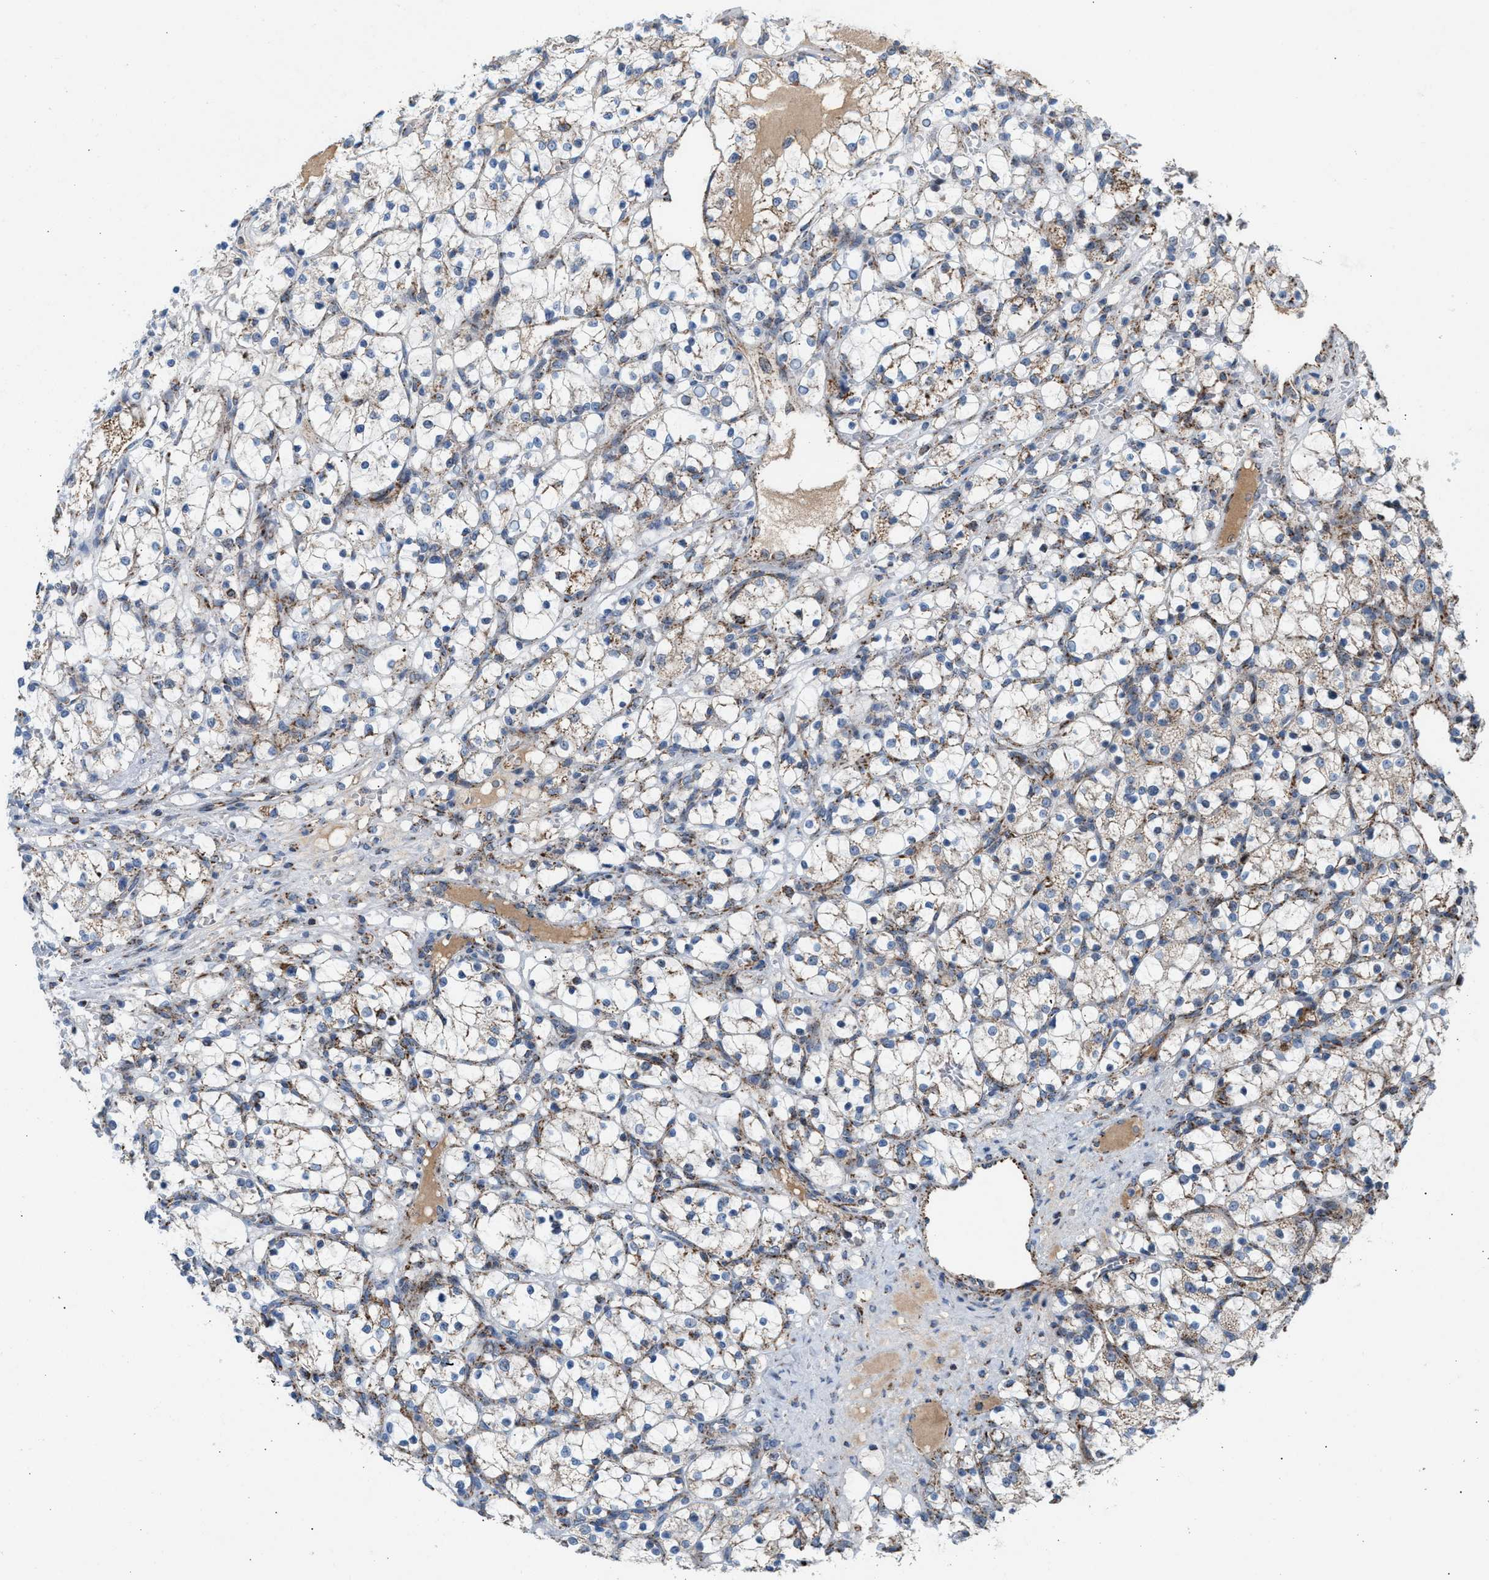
{"staining": {"intensity": "moderate", "quantity": ">75%", "location": "cytoplasmic/membranous"}, "tissue": "renal cancer", "cell_type": "Tumor cells", "image_type": "cancer", "snomed": [{"axis": "morphology", "description": "Adenocarcinoma, NOS"}, {"axis": "topography", "description": "Kidney"}], "caption": "An immunohistochemistry micrograph of tumor tissue is shown. Protein staining in brown shows moderate cytoplasmic/membranous positivity in renal cancer within tumor cells. (Stains: DAB (3,3'-diaminobenzidine) in brown, nuclei in blue, Microscopy: brightfield microscopy at high magnification).", "gene": "PMPCA", "patient": {"sex": "female", "age": 69}}